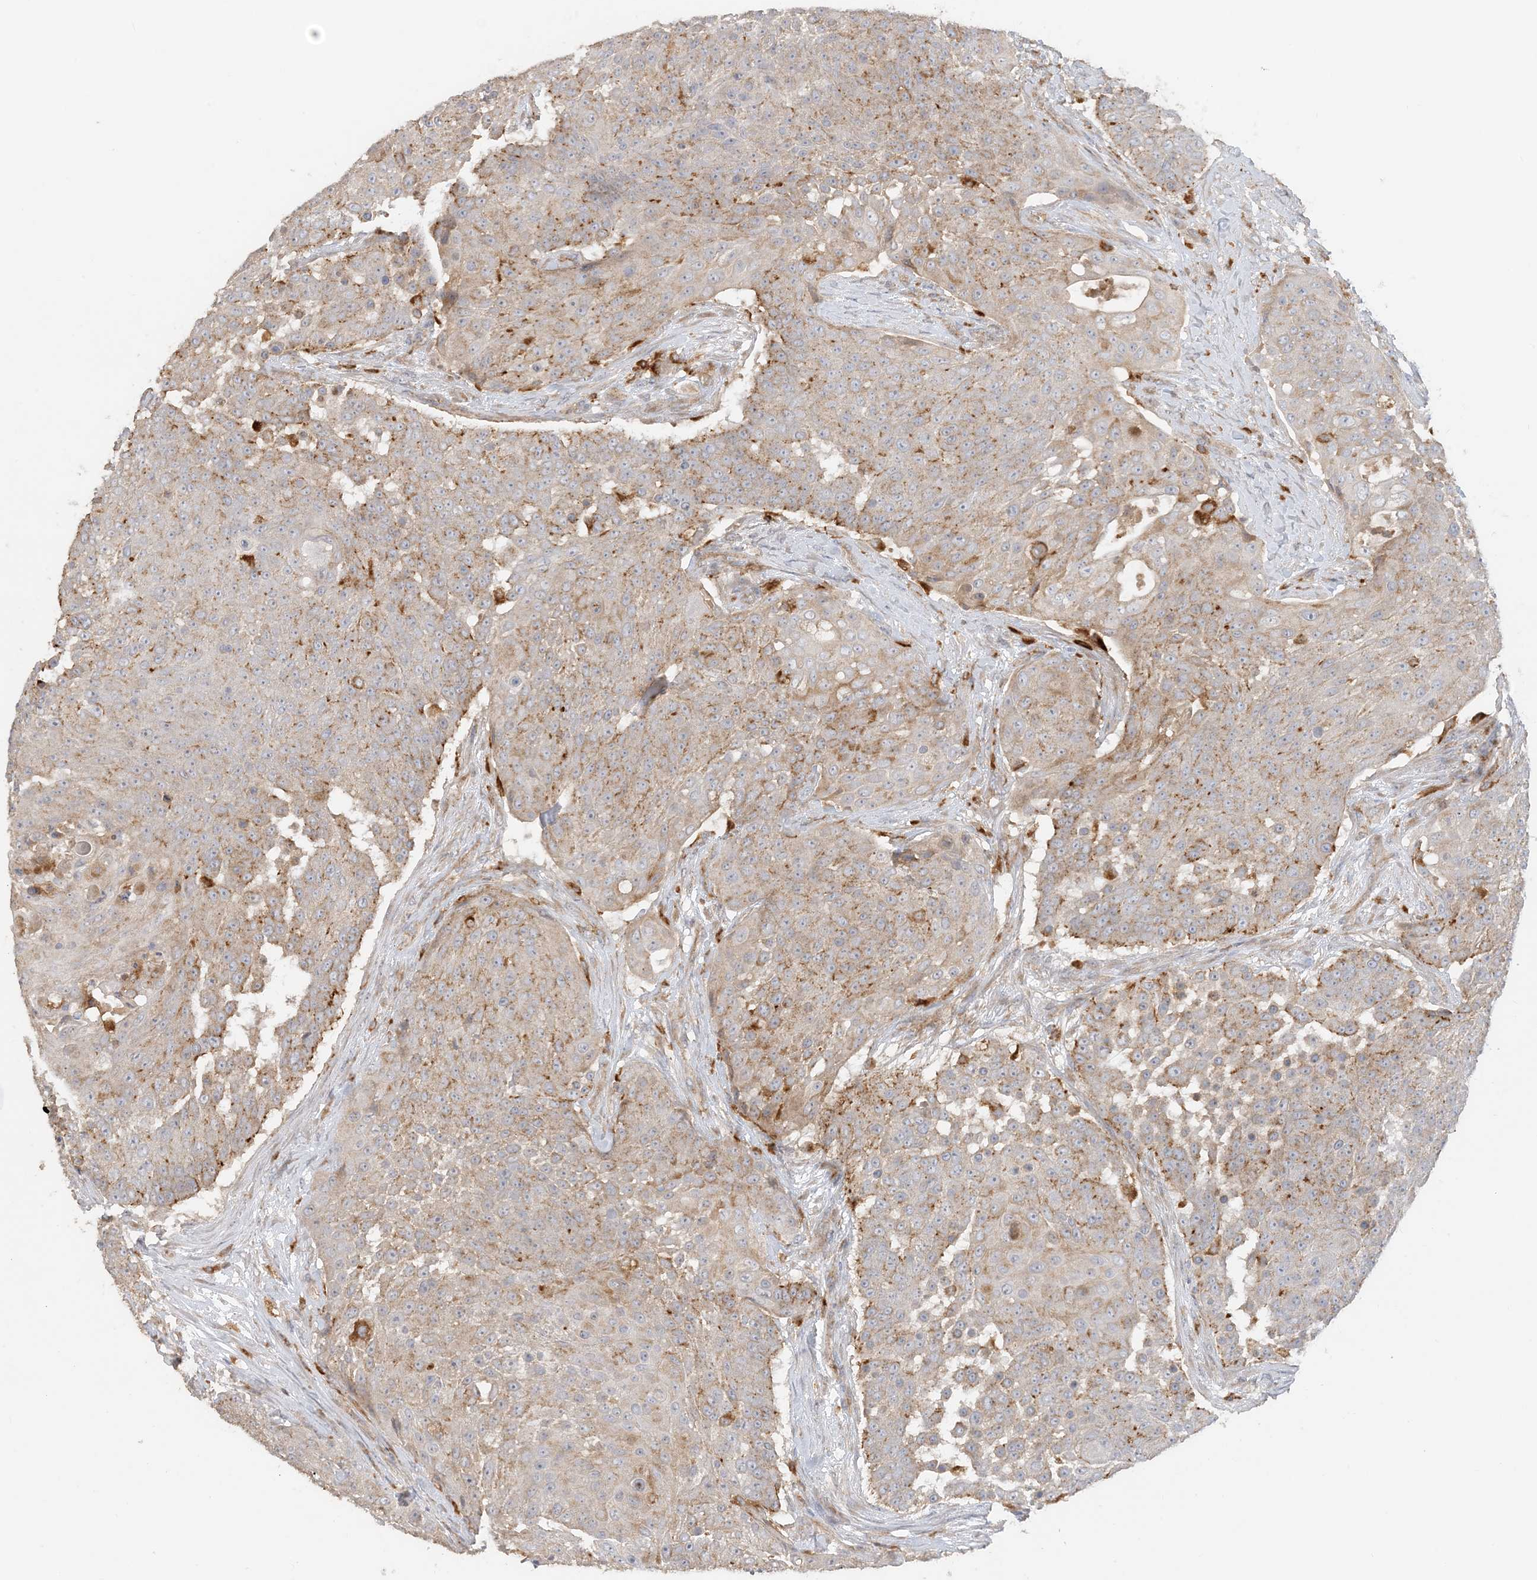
{"staining": {"intensity": "weak", "quantity": ">75%", "location": "cytoplasmic/membranous"}, "tissue": "urothelial cancer", "cell_type": "Tumor cells", "image_type": "cancer", "snomed": [{"axis": "morphology", "description": "Urothelial carcinoma, High grade"}, {"axis": "topography", "description": "Urinary bladder"}], "caption": "Brown immunohistochemical staining in urothelial cancer displays weak cytoplasmic/membranous expression in about >75% of tumor cells.", "gene": "SPPL2A", "patient": {"sex": "female", "age": 63}}